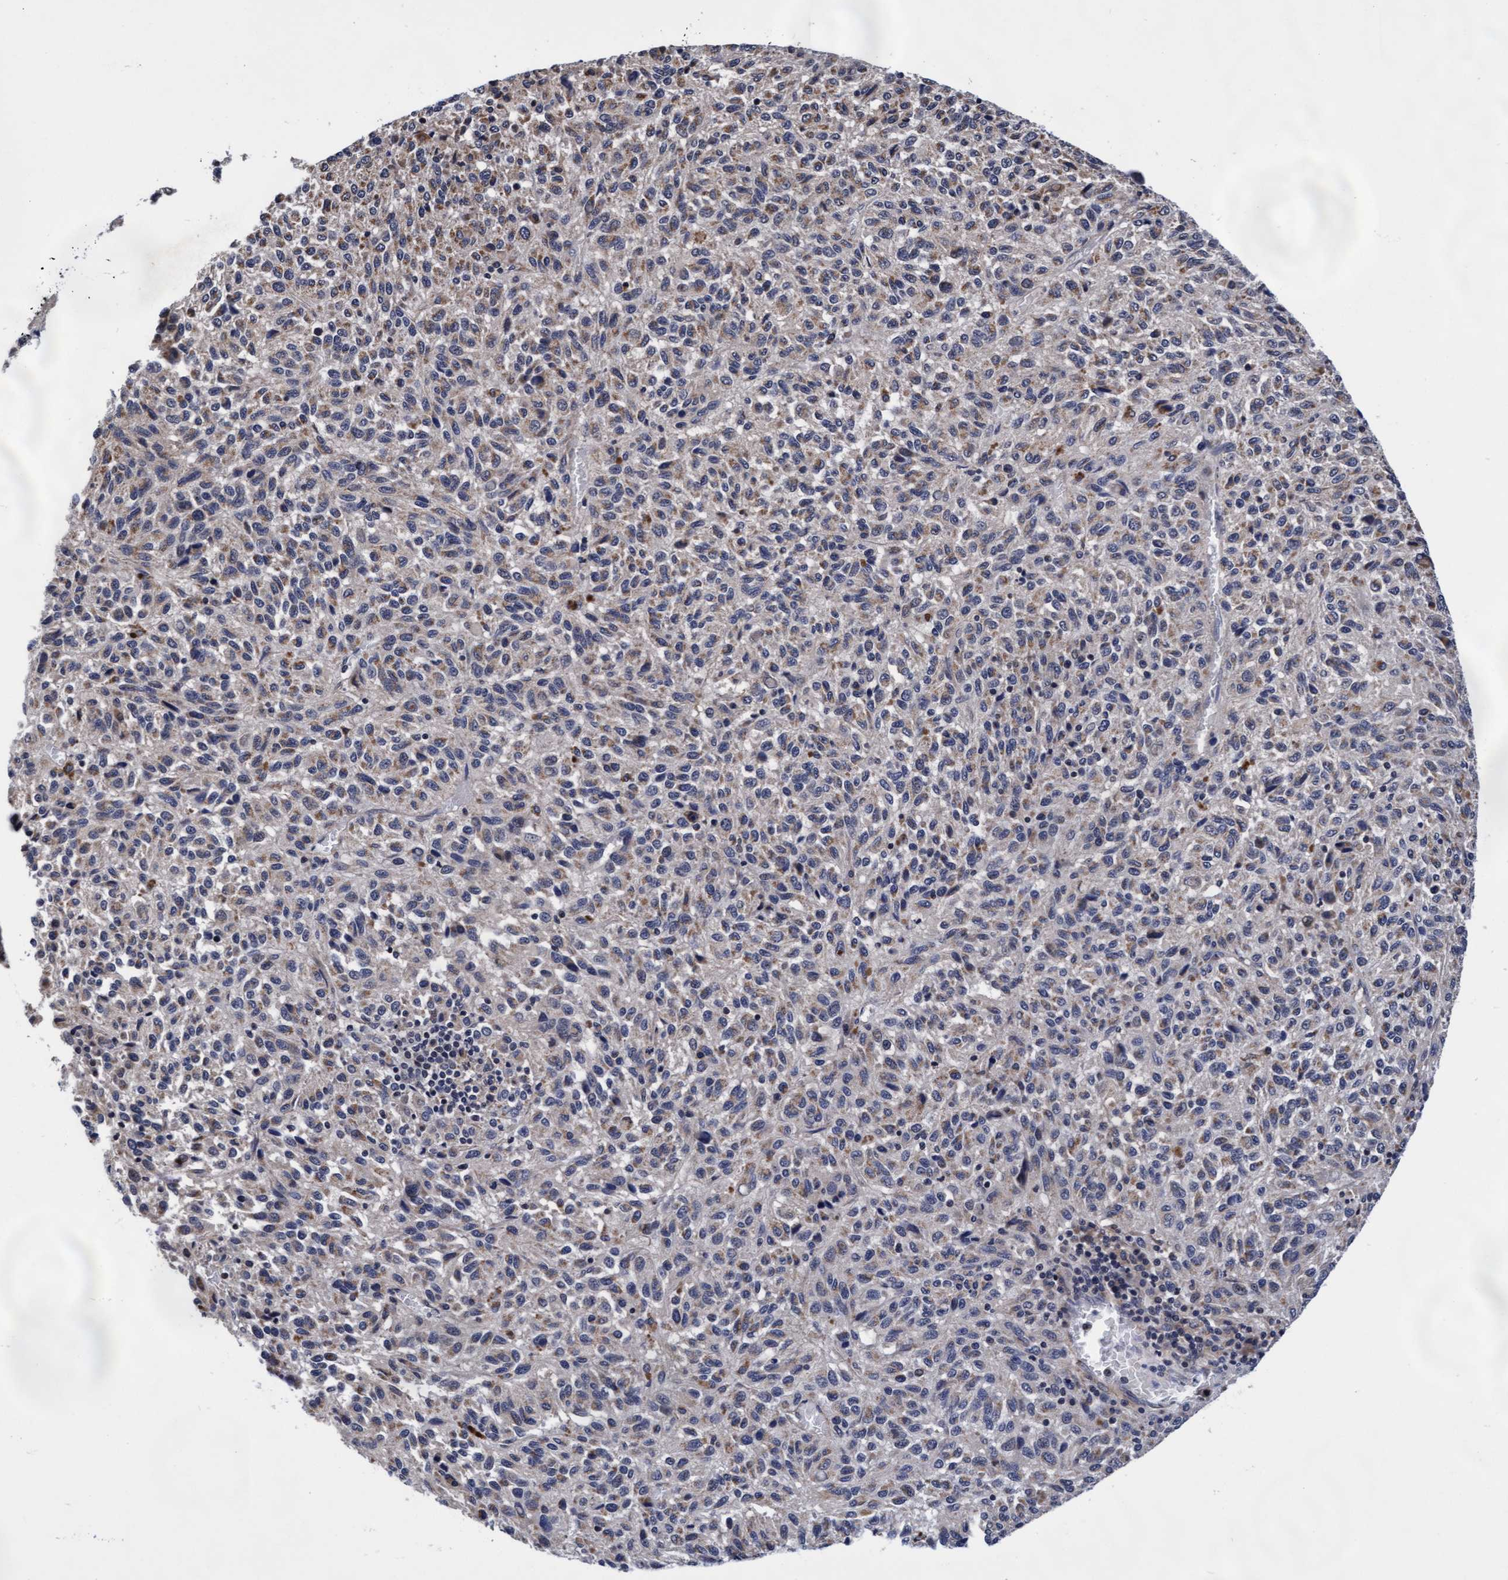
{"staining": {"intensity": "weak", "quantity": "<25%", "location": "cytoplasmic/membranous"}, "tissue": "melanoma", "cell_type": "Tumor cells", "image_type": "cancer", "snomed": [{"axis": "morphology", "description": "Malignant melanoma, Metastatic site"}, {"axis": "topography", "description": "Lung"}], "caption": "DAB immunohistochemical staining of malignant melanoma (metastatic site) demonstrates no significant positivity in tumor cells.", "gene": "EFCAB13", "patient": {"sex": "male", "age": 64}}